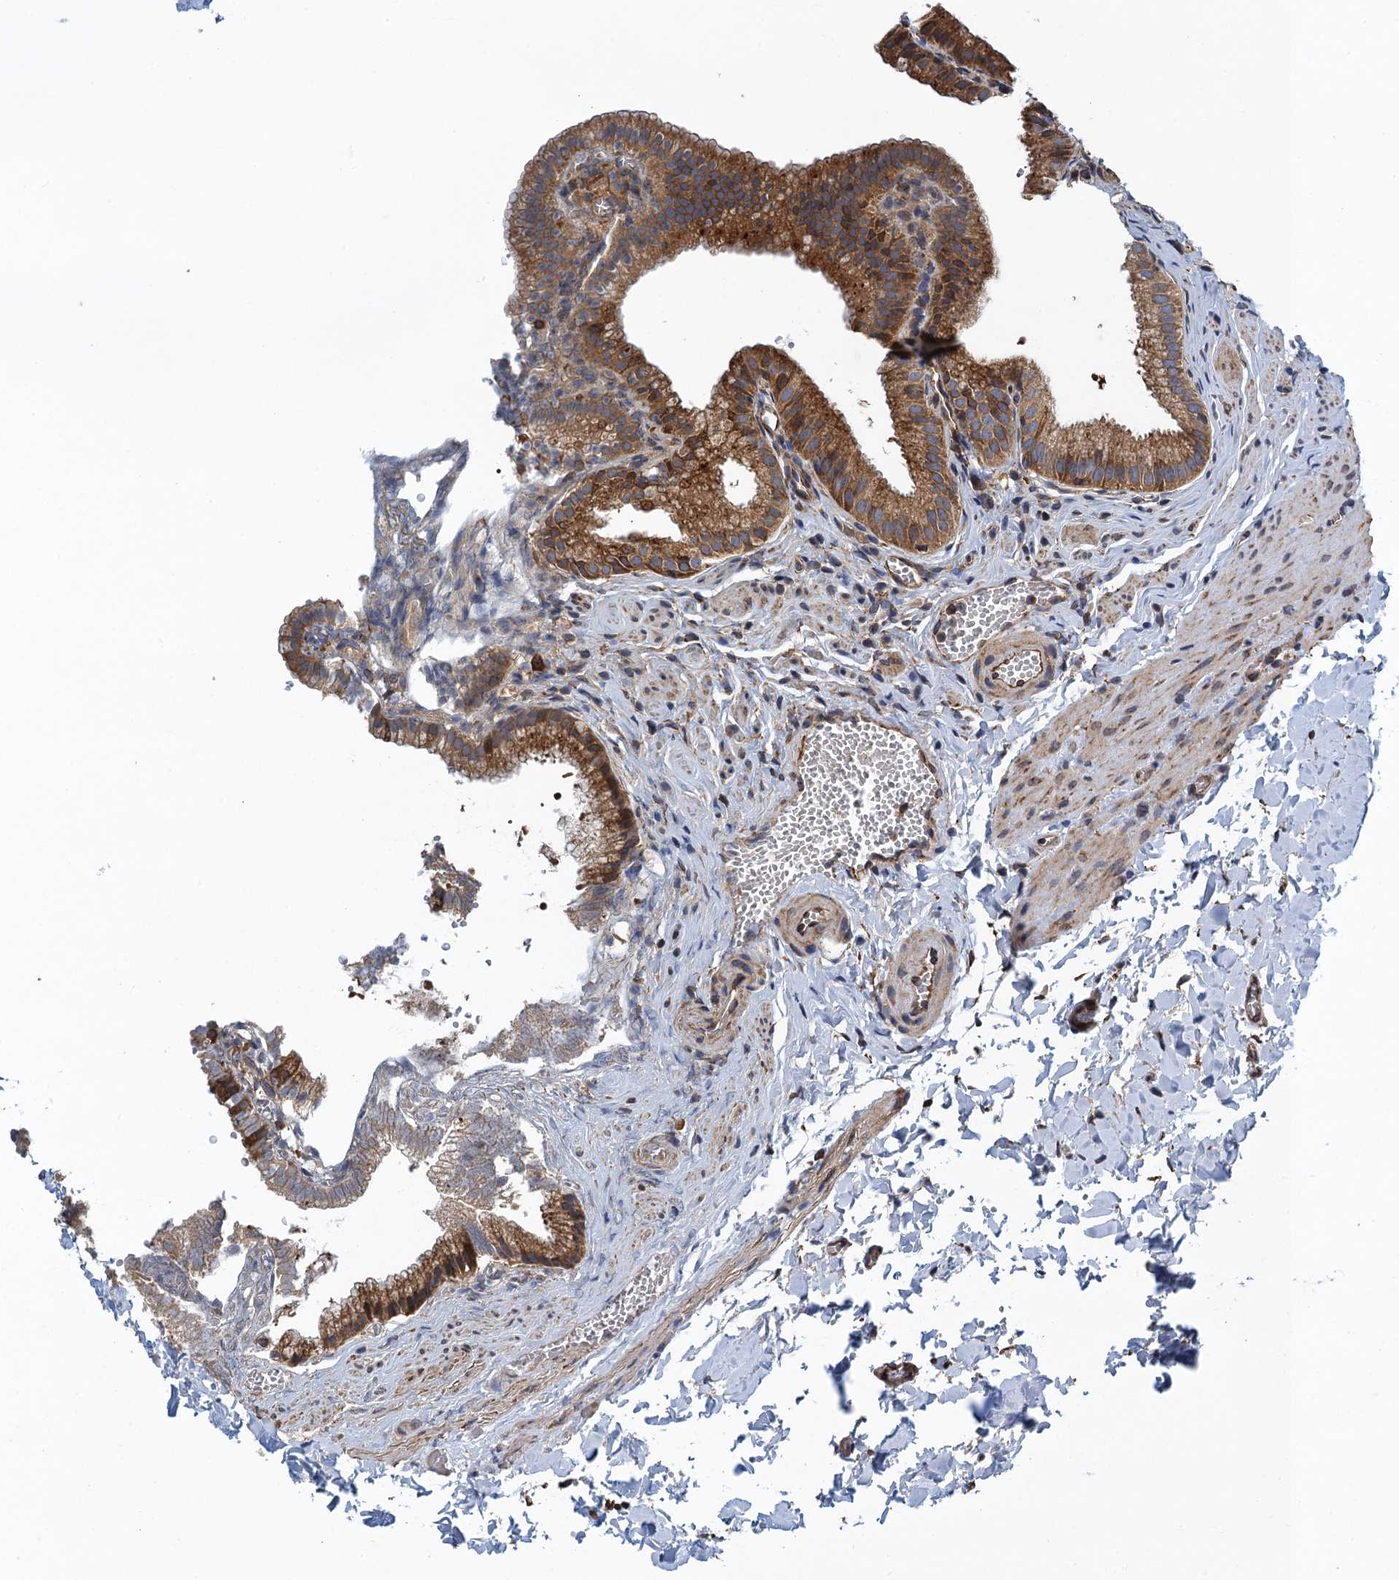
{"staining": {"intensity": "strong", "quantity": ">75%", "location": "cytoplasmic/membranous"}, "tissue": "gallbladder", "cell_type": "Glandular cells", "image_type": "normal", "snomed": [{"axis": "morphology", "description": "Normal tissue, NOS"}, {"axis": "topography", "description": "Gallbladder"}], "caption": "Brown immunohistochemical staining in normal gallbladder reveals strong cytoplasmic/membranous positivity in approximately >75% of glandular cells.", "gene": "MDM1", "patient": {"sex": "male", "age": 38}}